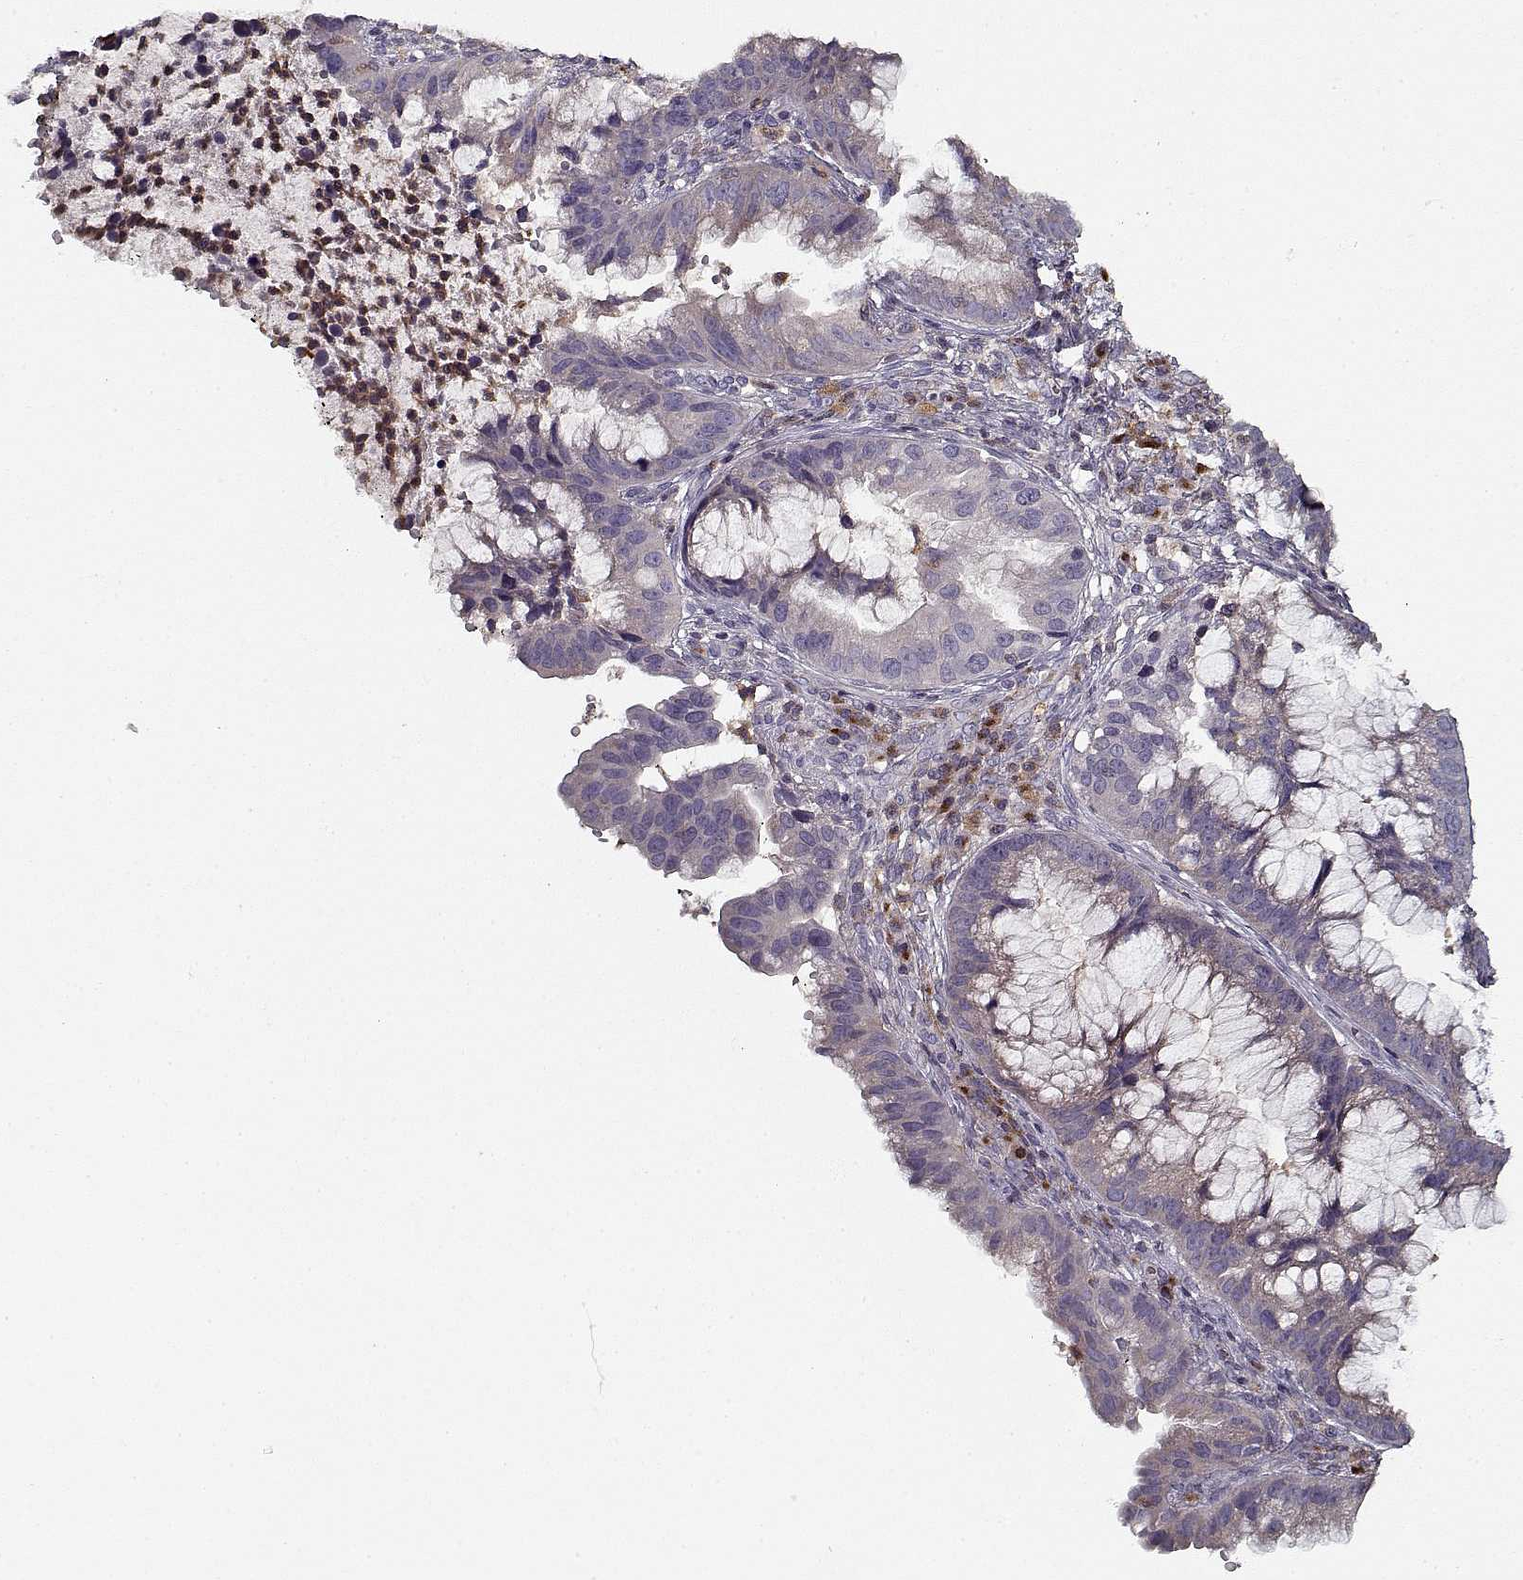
{"staining": {"intensity": "negative", "quantity": "none", "location": "none"}, "tissue": "cervical cancer", "cell_type": "Tumor cells", "image_type": "cancer", "snomed": [{"axis": "morphology", "description": "Adenocarcinoma, NOS"}, {"axis": "topography", "description": "Cervix"}], "caption": "Cervical cancer stained for a protein using IHC shows no staining tumor cells.", "gene": "UNC13D", "patient": {"sex": "female", "age": 34}}